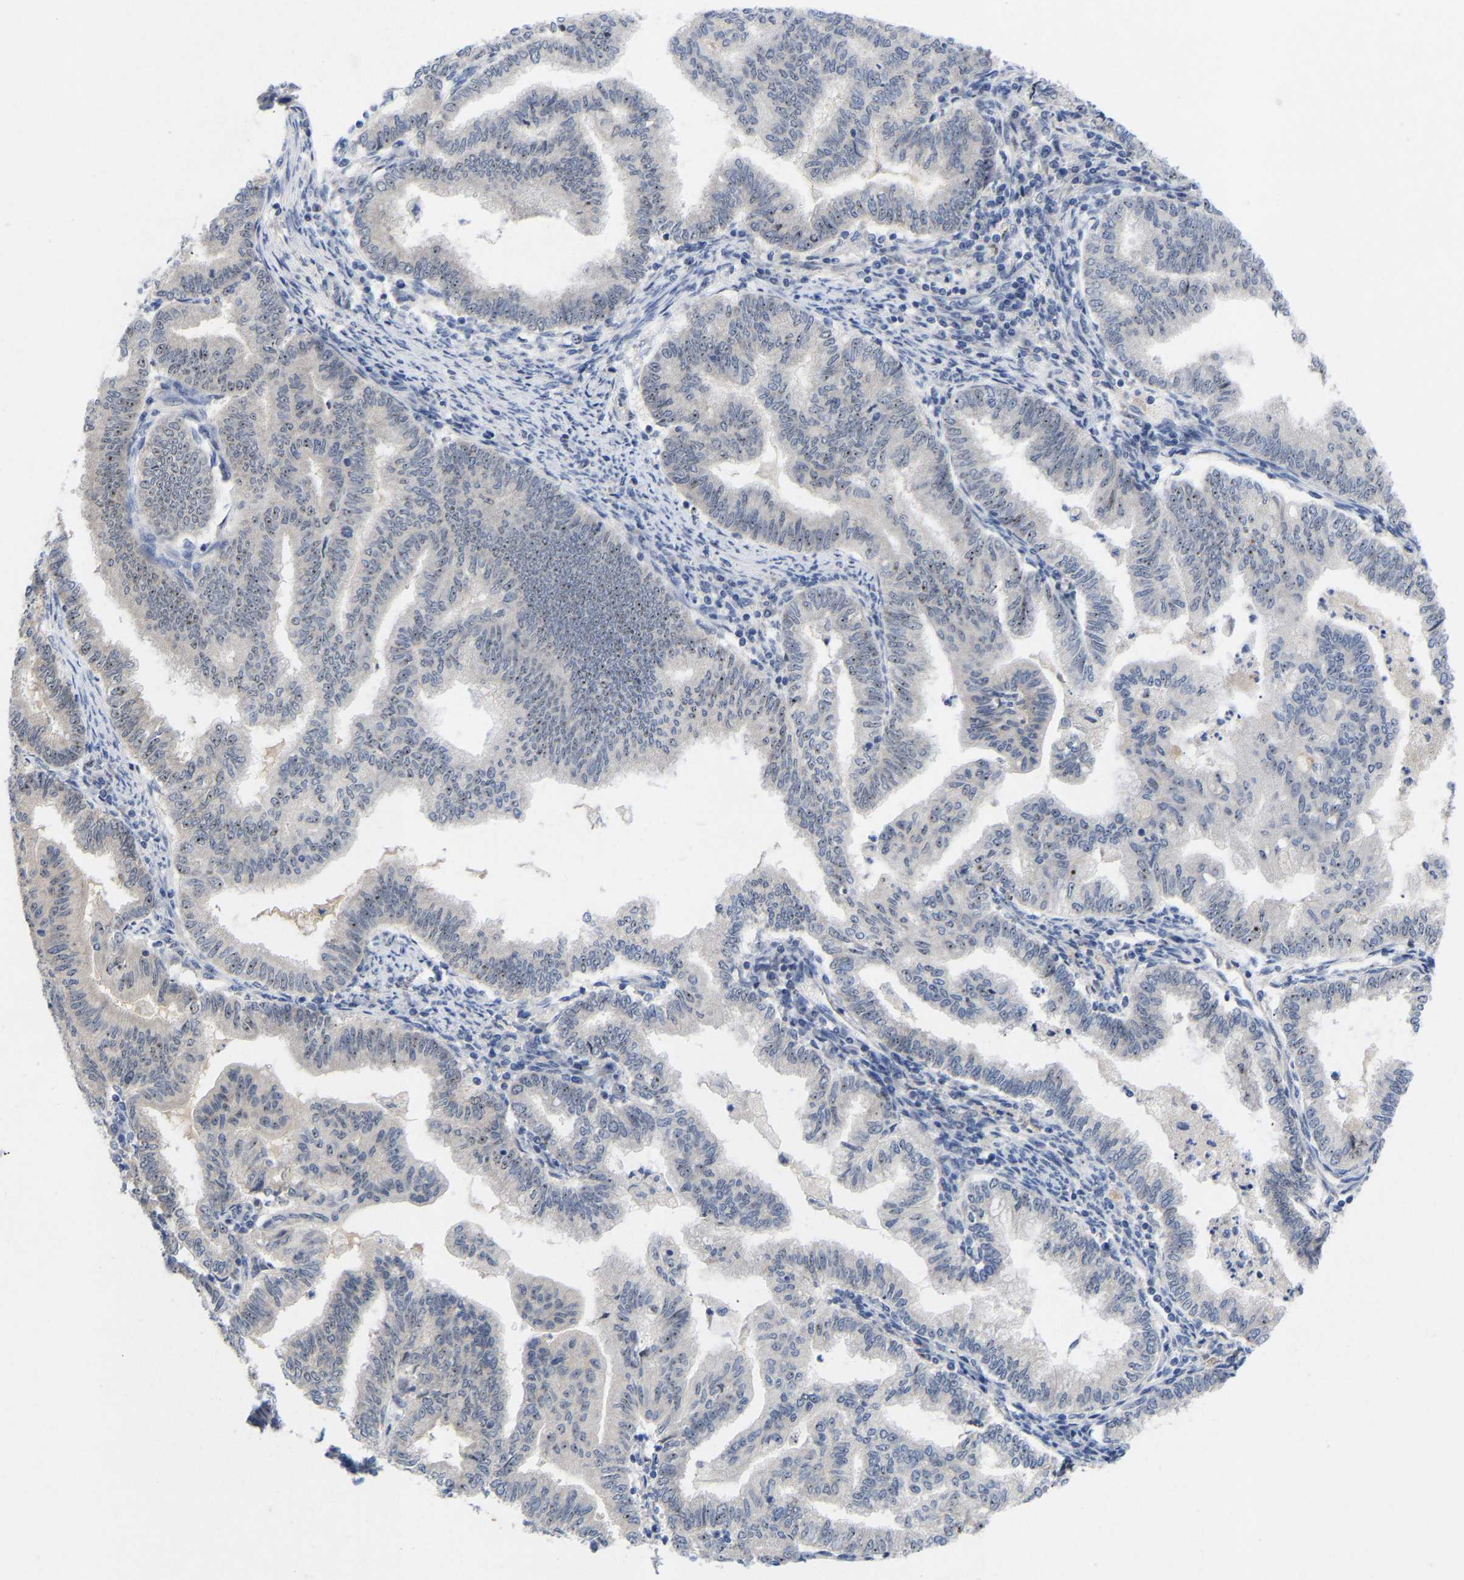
{"staining": {"intensity": "weak", "quantity": "<25%", "location": "nuclear"}, "tissue": "endometrial cancer", "cell_type": "Tumor cells", "image_type": "cancer", "snomed": [{"axis": "morphology", "description": "Polyp, NOS"}, {"axis": "morphology", "description": "Adenocarcinoma, NOS"}, {"axis": "morphology", "description": "Adenoma, NOS"}, {"axis": "topography", "description": "Endometrium"}], "caption": "There is no significant staining in tumor cells of endometrial cancer (adenocarcinoma).", "gene": "NLE1", "patient": {"sex": "female", "age": 79}}